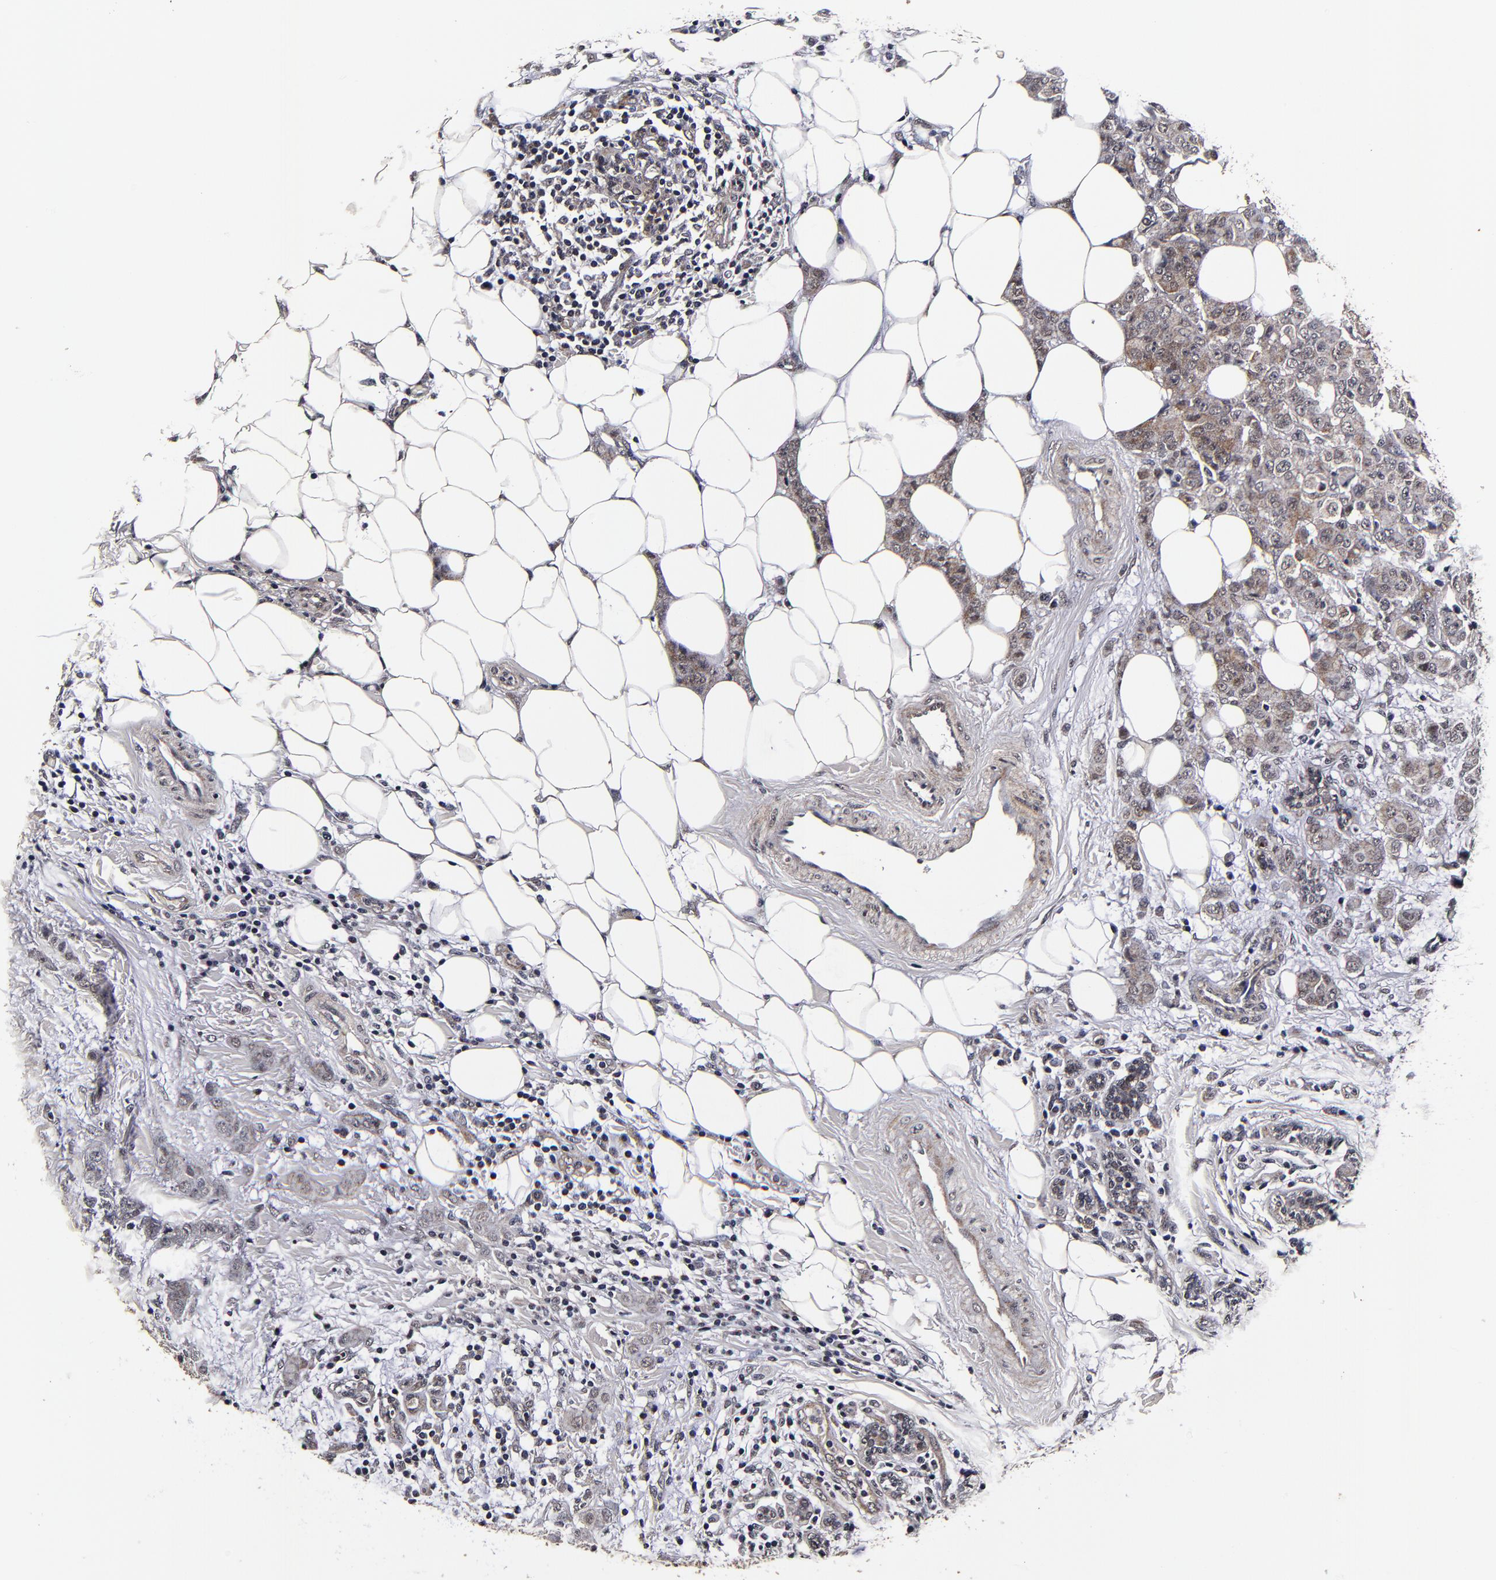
{"staining": {"intensity": "weak", "quantity": ">75%", "location": "cytoplasmic/membranous,nuclear"}, "tissue": "breast cancer", "cell_type": "Tumor cells", "image_type": "cancer", "snomed": [{"axis": "morphology", "description": "Duct carcinoma"}, {"axis": "topography", "description": "Breast"}], "caption": "DAB immunohistochemical staining of human intraductal carcinoma (breast) demonstrates weak cytoplasmic/membranous and nuclear protein staining in about >75% of tumor cells.", "gene": "MMP15", "patient": {"sex": "female", "age": 40}}